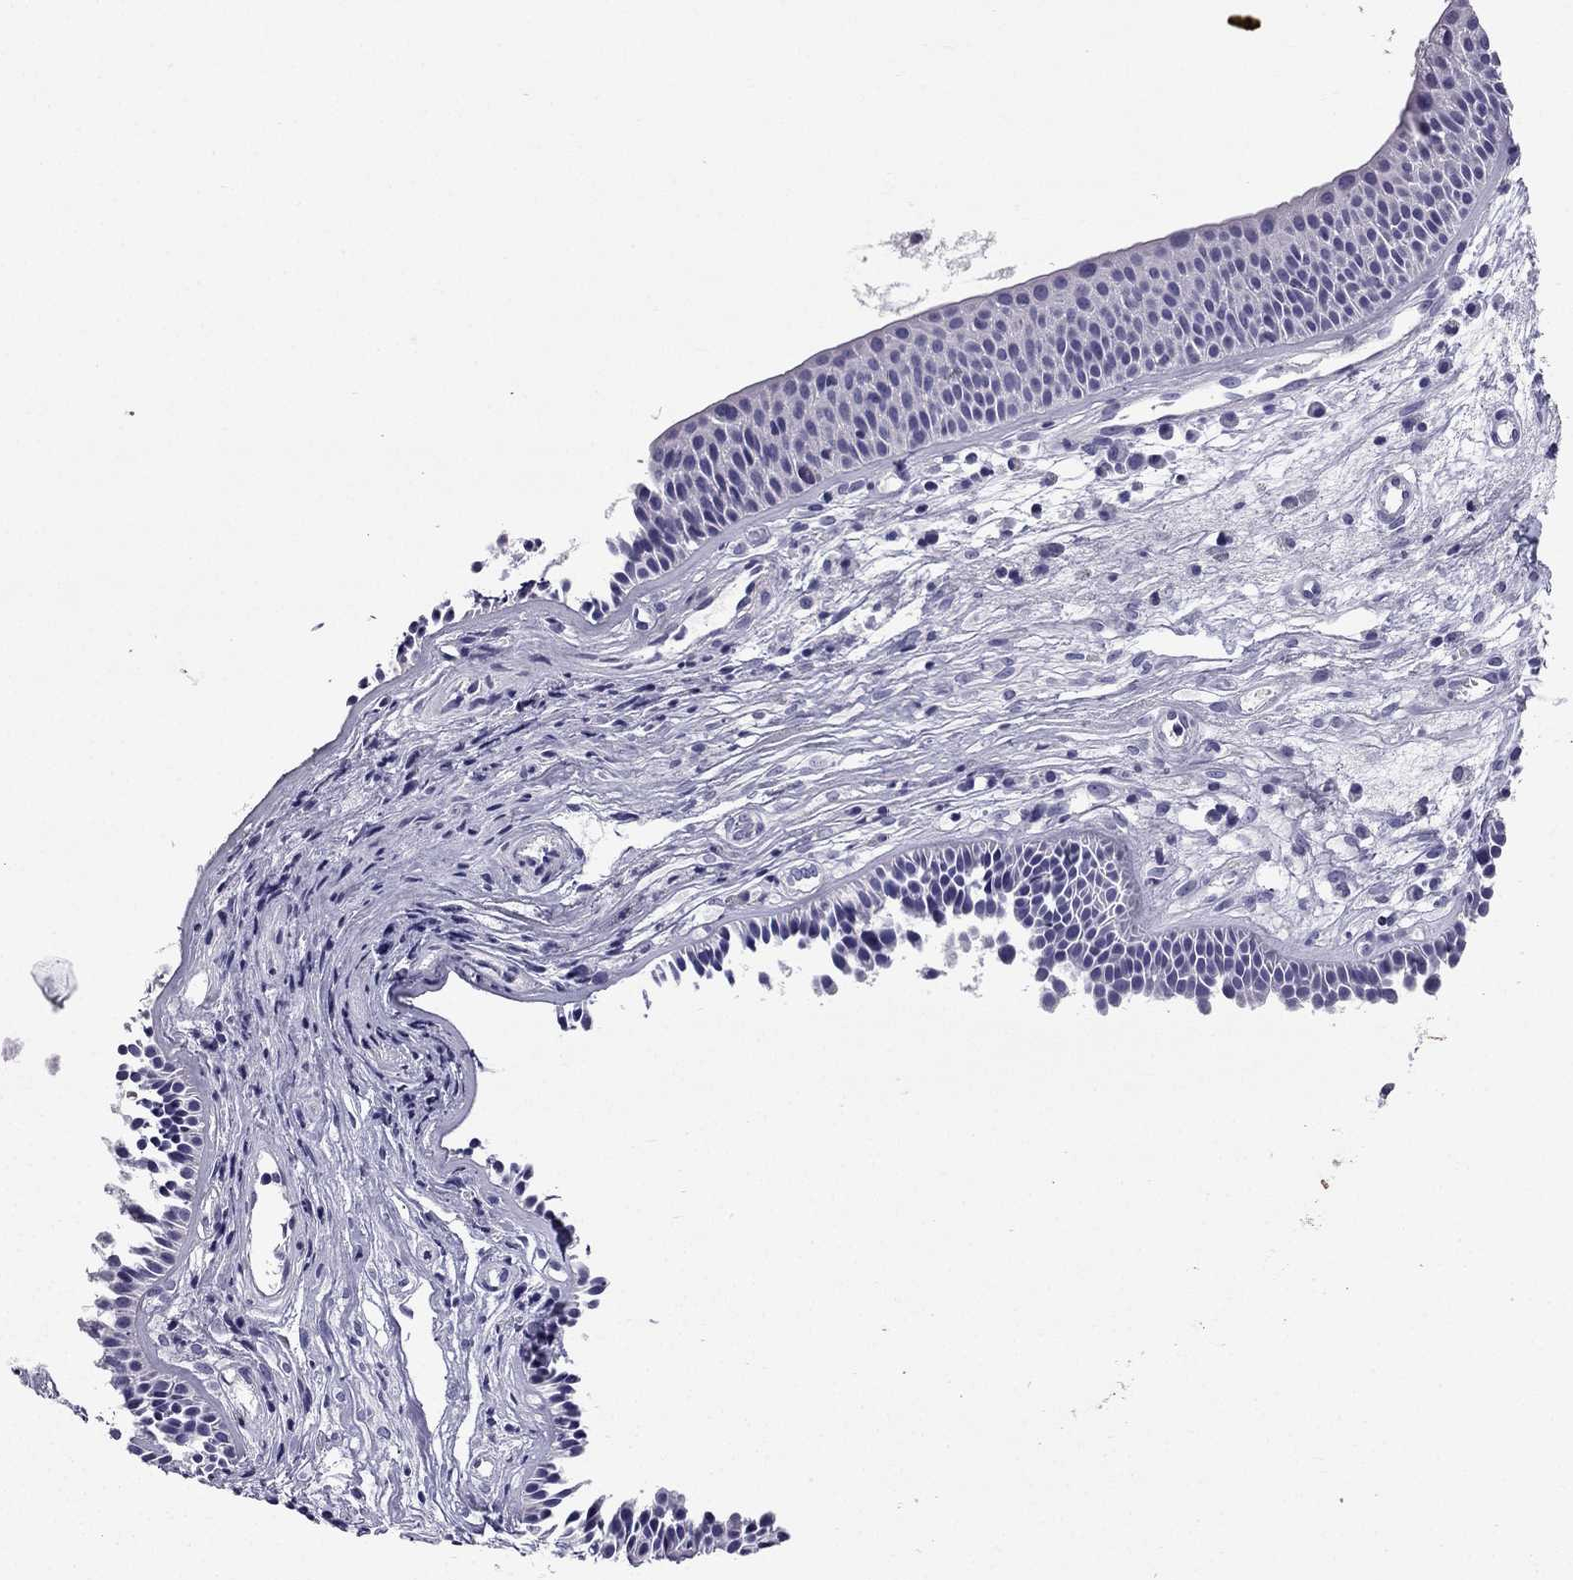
{"staining": {"intensity": "negative", "quantity": "none", "location": "none"}, "tissue": "nasopharynx", "cell_type": "Respiratory epithelial cells", "image_type": "normal", "snomed": [{"axis": "morphology", "description": "Normal tissue, NOS"}, {"axis": "topography", "description": "Nasopharynx"}], "caption": "Immunohistochemical staining of benign human nasopharynx demonstrates no significant staining in respiratory epithelial cells.", "gene": "GJA8", "patient": {"sex": "male", "age": 31}}